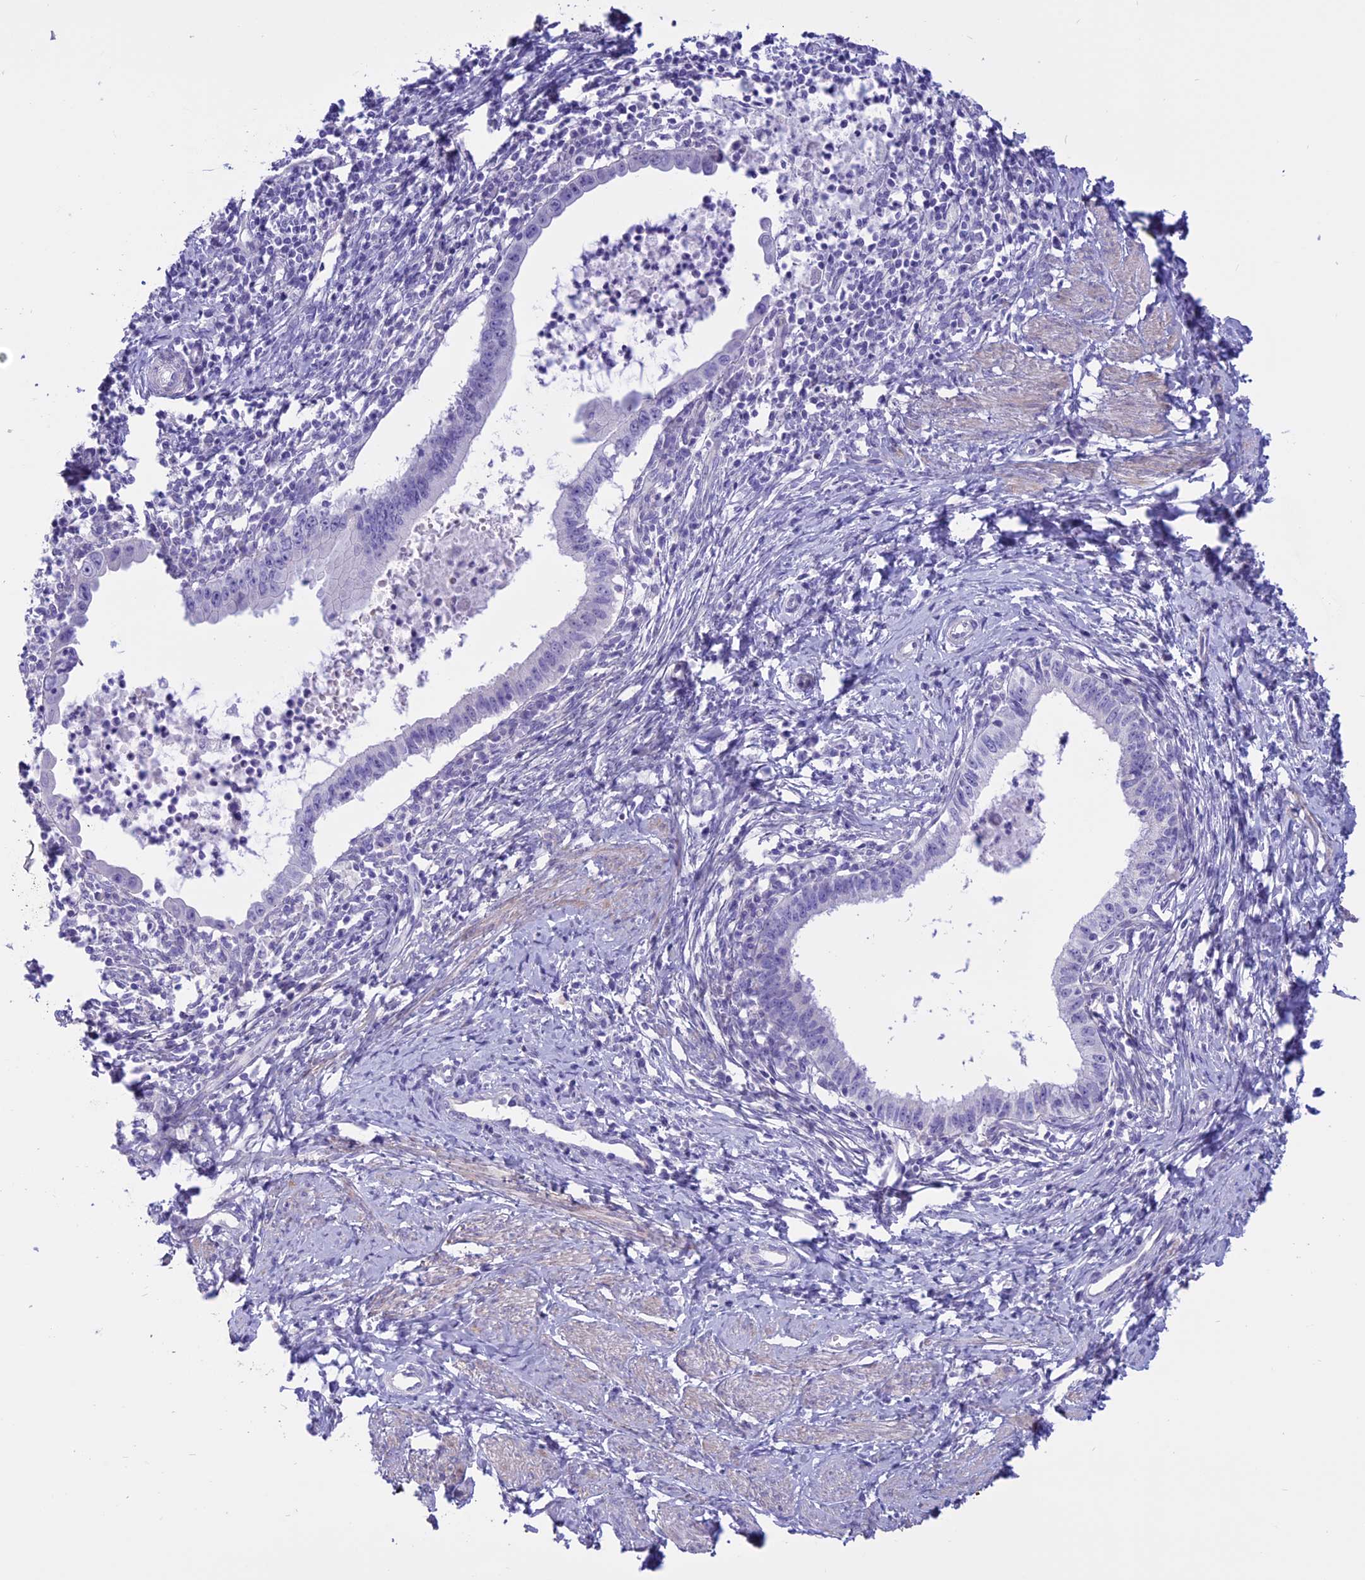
{"staining": {"intensity": "negative", "quantity": "none", "location": "none"}, "tissue": "cervical cancer", "cell_type": "Tumor cells", "image_type": "cancer", "snomed": [{"axis": "morphology", "description": "Adenocarcinoma, NOS"}, {"axis": "topography", "description": "Cervix"}], "caption": "High magnification brightfield microscopy of cervical adenocarcinoma stained with DAB (brown) and counterstained with hematoxylin (blue): tumor cells show no significant positivity. Brightfield microscopy of IHC stained with DAB (brown) and hematoxylin (blue), captured at high magnification.", "gene": "SPHKAP", "patient": {"sex": "female", "age": 36}}